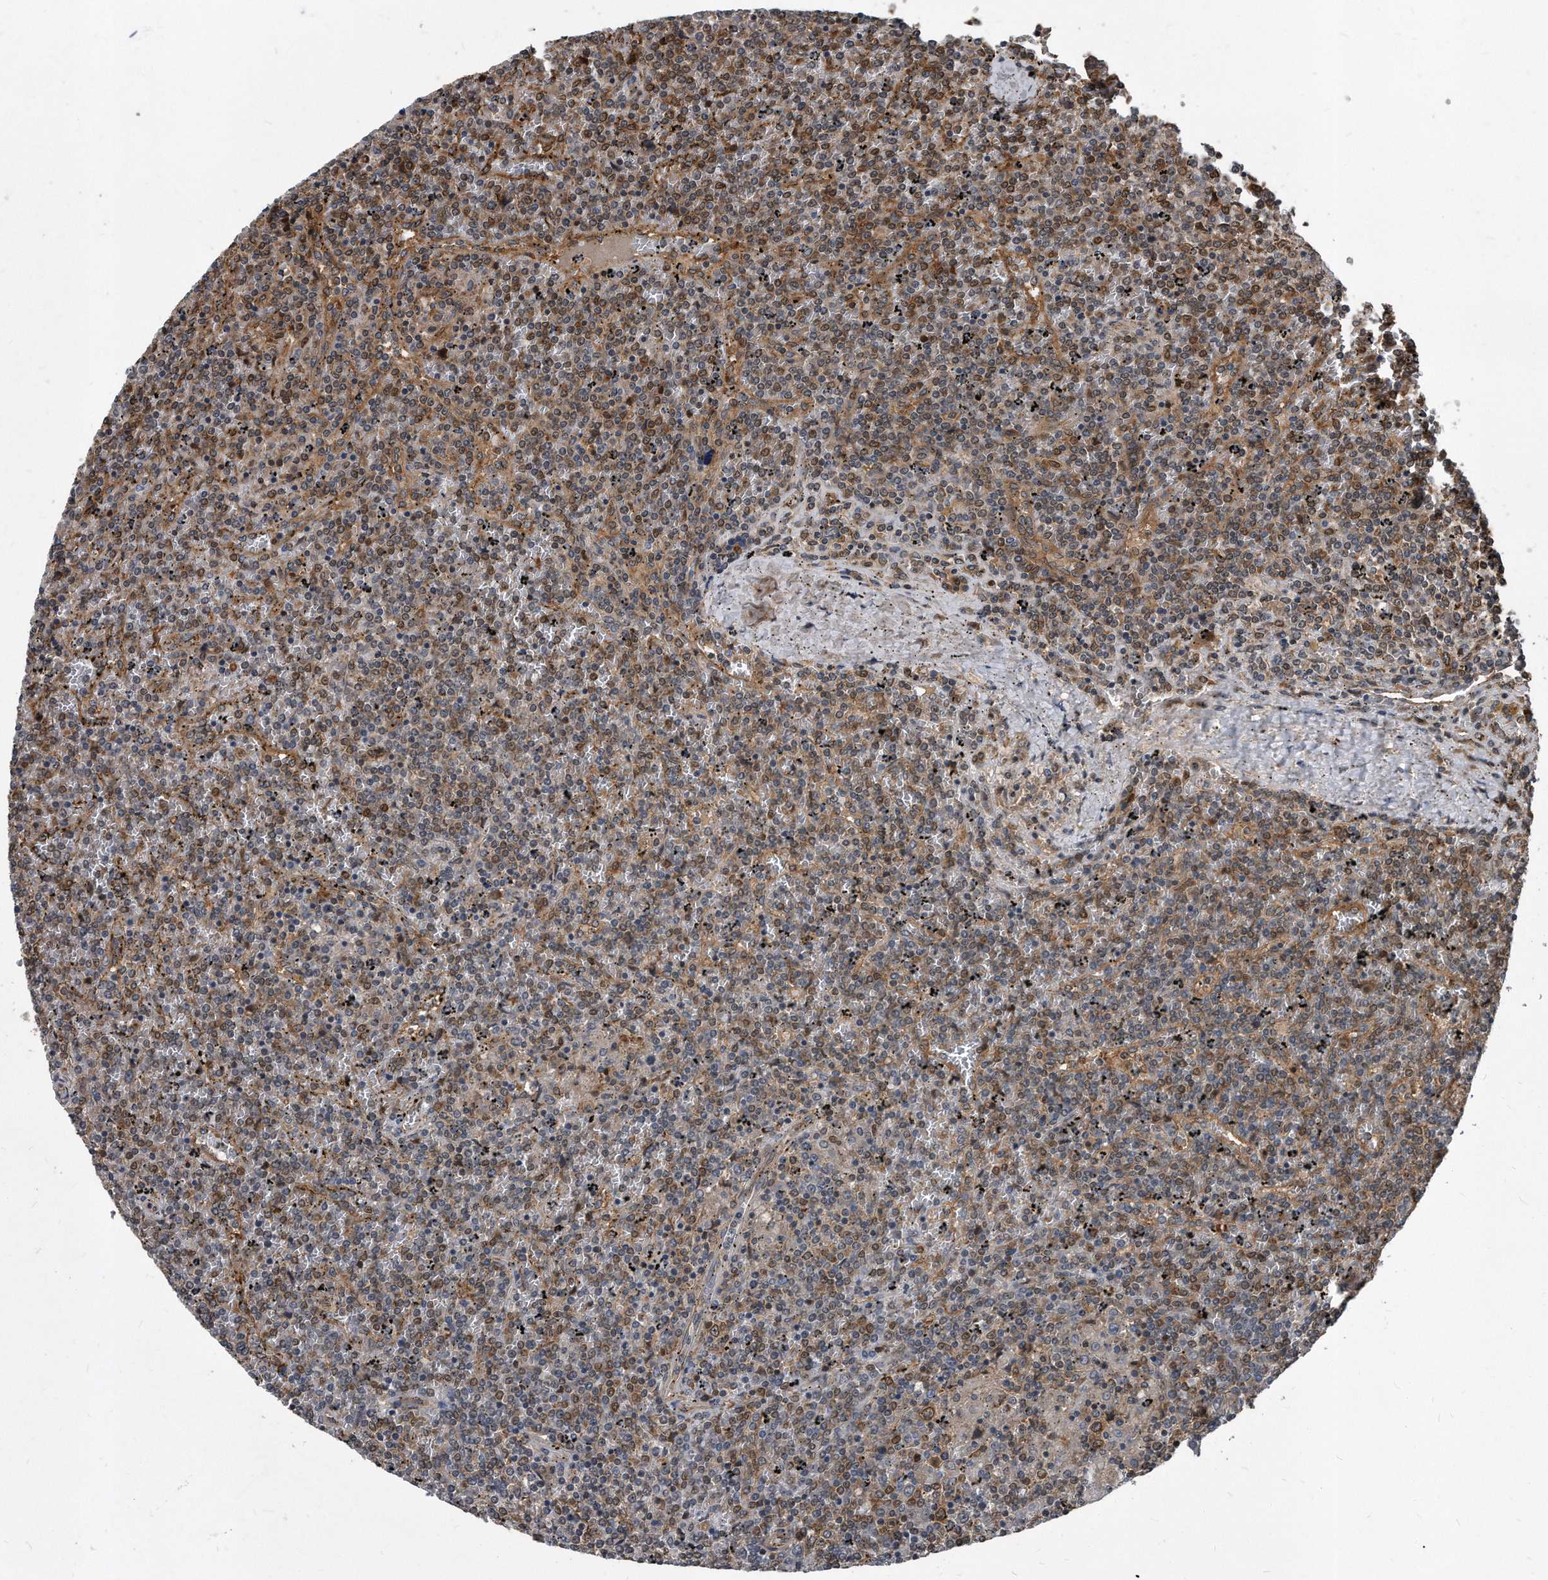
{"staining": {"intensity": "moderate", "quantity": "<25%", "location": "cytoplasmic/membranous"}, "tissue": "lymphoma", "cell_type": "Tumor cells", "image_type": "cancer", "snomed": [{"axis": "morphology", "description": "Malignant lymphoma, non-Hodgkin's type, Low grade"}, {"axis": "topography", "description": "Spleen"}], "caption": "A brown stain highlights moderate cytoplasmic/membranous positivity of a protein in human malignant lymphoma, non-Hodgkin's type (low-grade) tumor cells. The staining is performed using DAB brown chromogen to label protein expression. The nuclei are counter-stained blue using hematoxylin.", "gene": "FAM136A", "patient": {"sex": "female", "age": 19}}